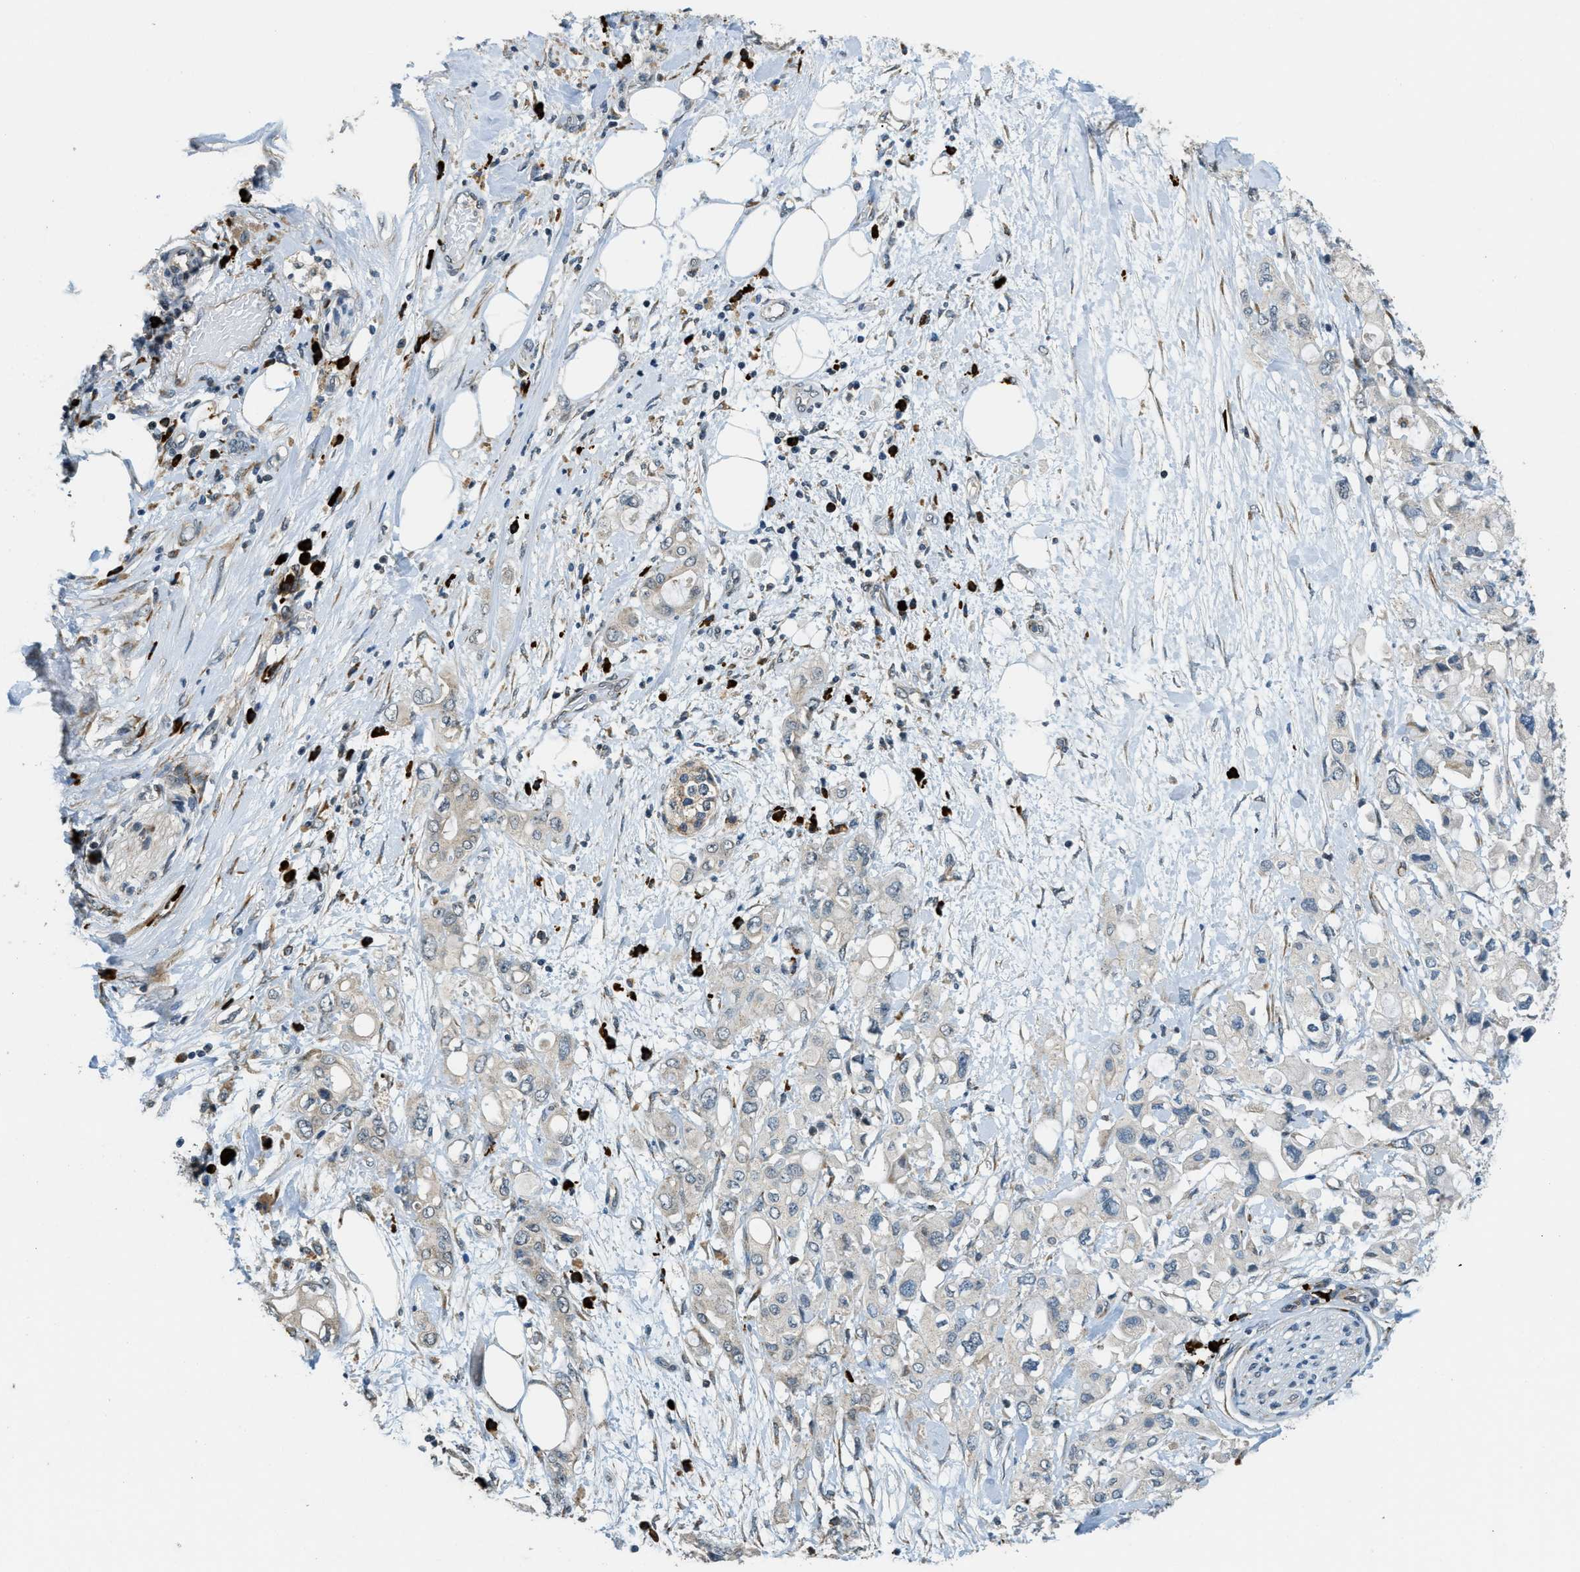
{"staining": {"intensity": "negative", "quantity": "none", "location": "none"}, "tissue": "pancreatic cancer", "cell_type": "Tumor cells", "image_type": "cancer", "snomed": [{"axis": "morphology", "description": "Adenocarcinoma, NOS"}, {"axis": "topography", "description": "Pancreas"}], "caption": "Protein analysis of adenocarcinoma (pancreatic) displays no significant staining in tumor cells.", "gene": "HERC2", "patient": {"sex": "female", "age": 56}}